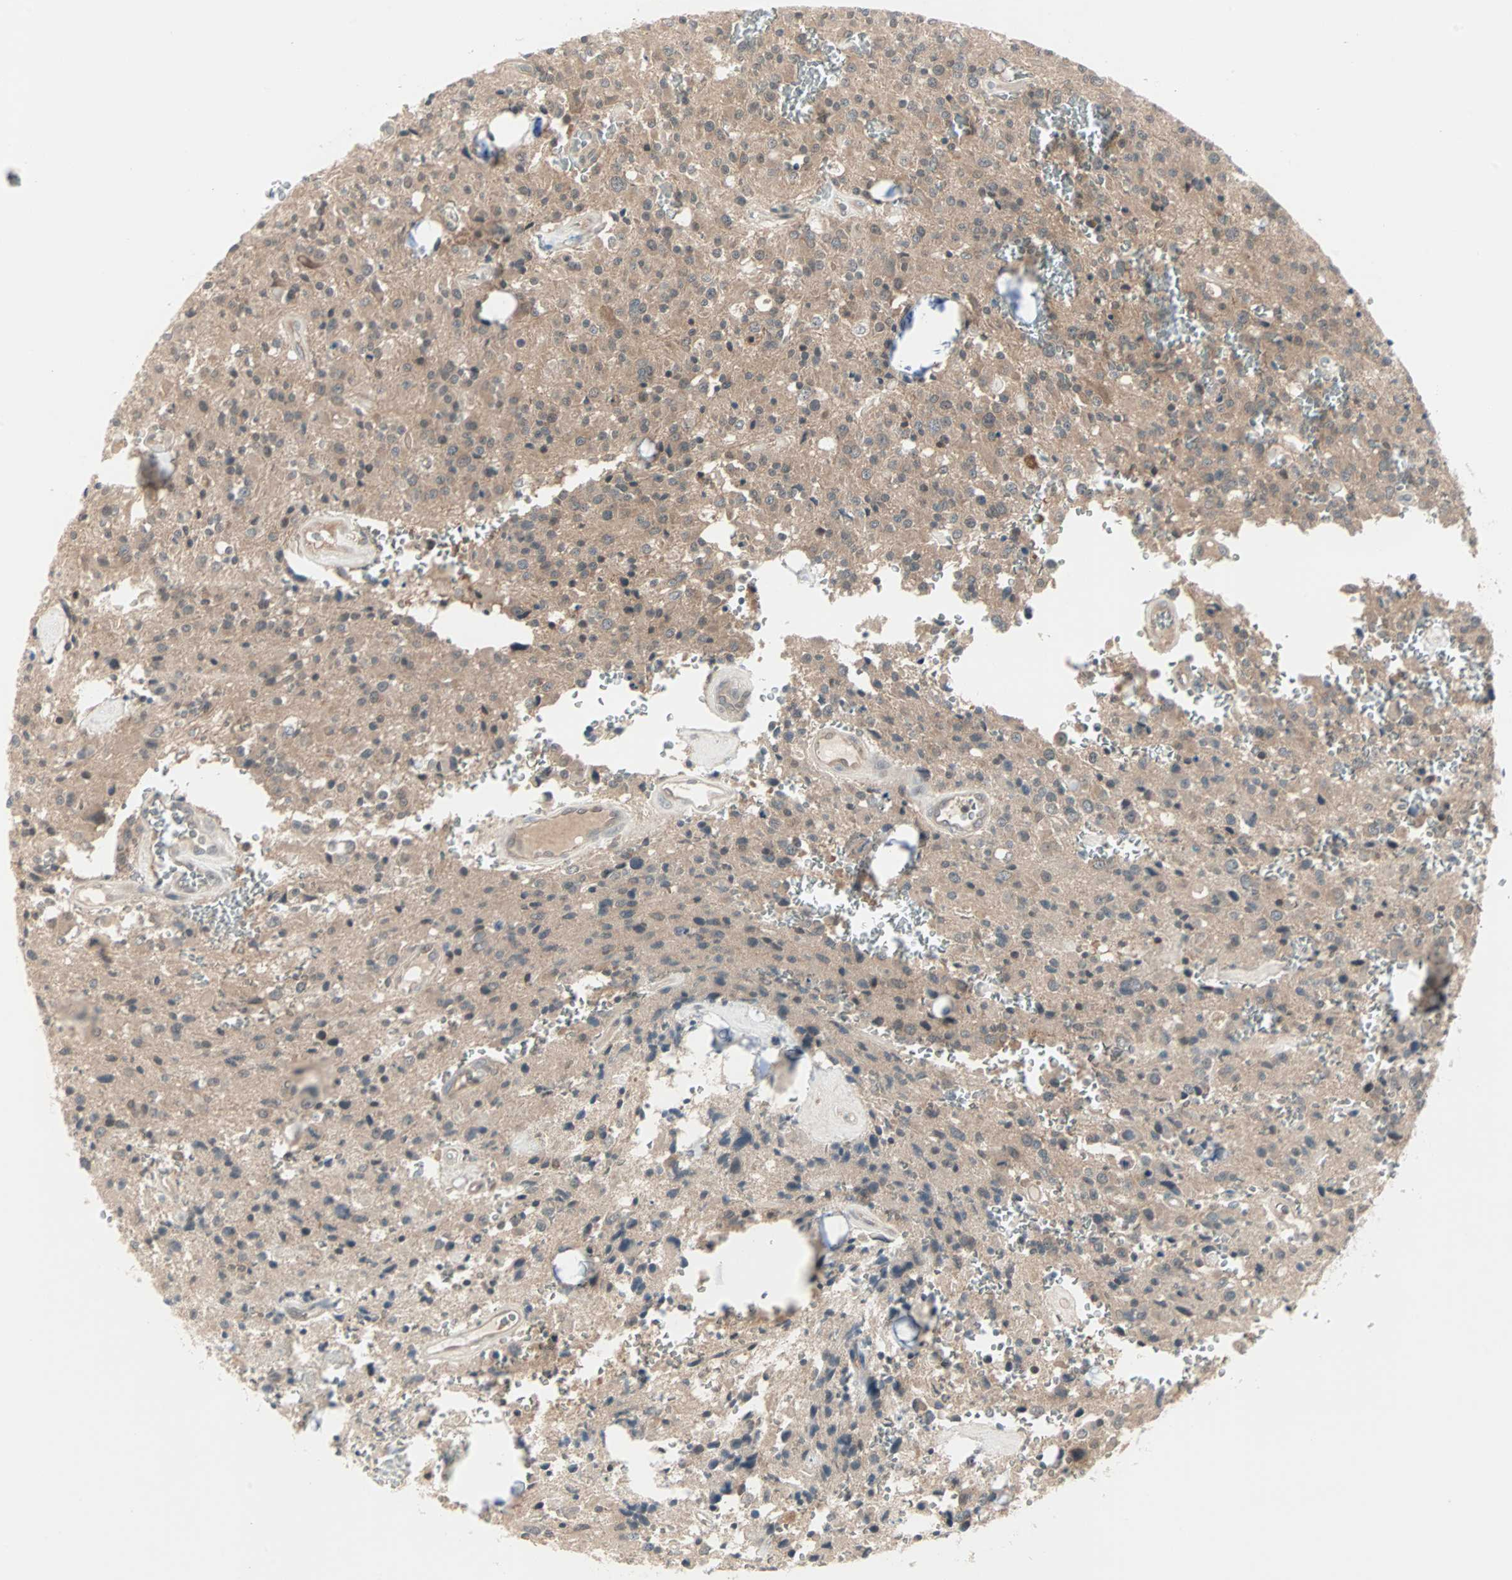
{"staining": {"intensity": "weak", "quantity": ">75%", "location": "cytoplasmic/membranous"}, "tissue": "glioma", "cell_type": "Tumor cells", "image_type": "cancer", "snomed": [{"axis": "morphology", "description": "Glioma, malignant, Low grade"}, {"axis": "topography", "description": "Brain"}], "caption": "Glioma was stained to show a protein in brown. There is low levels of weak cytoplasmic/membranous positivity in about >75% of tumor cells.", "gene": "PTPA", "patient": {"sex": "male", "age": 58}}